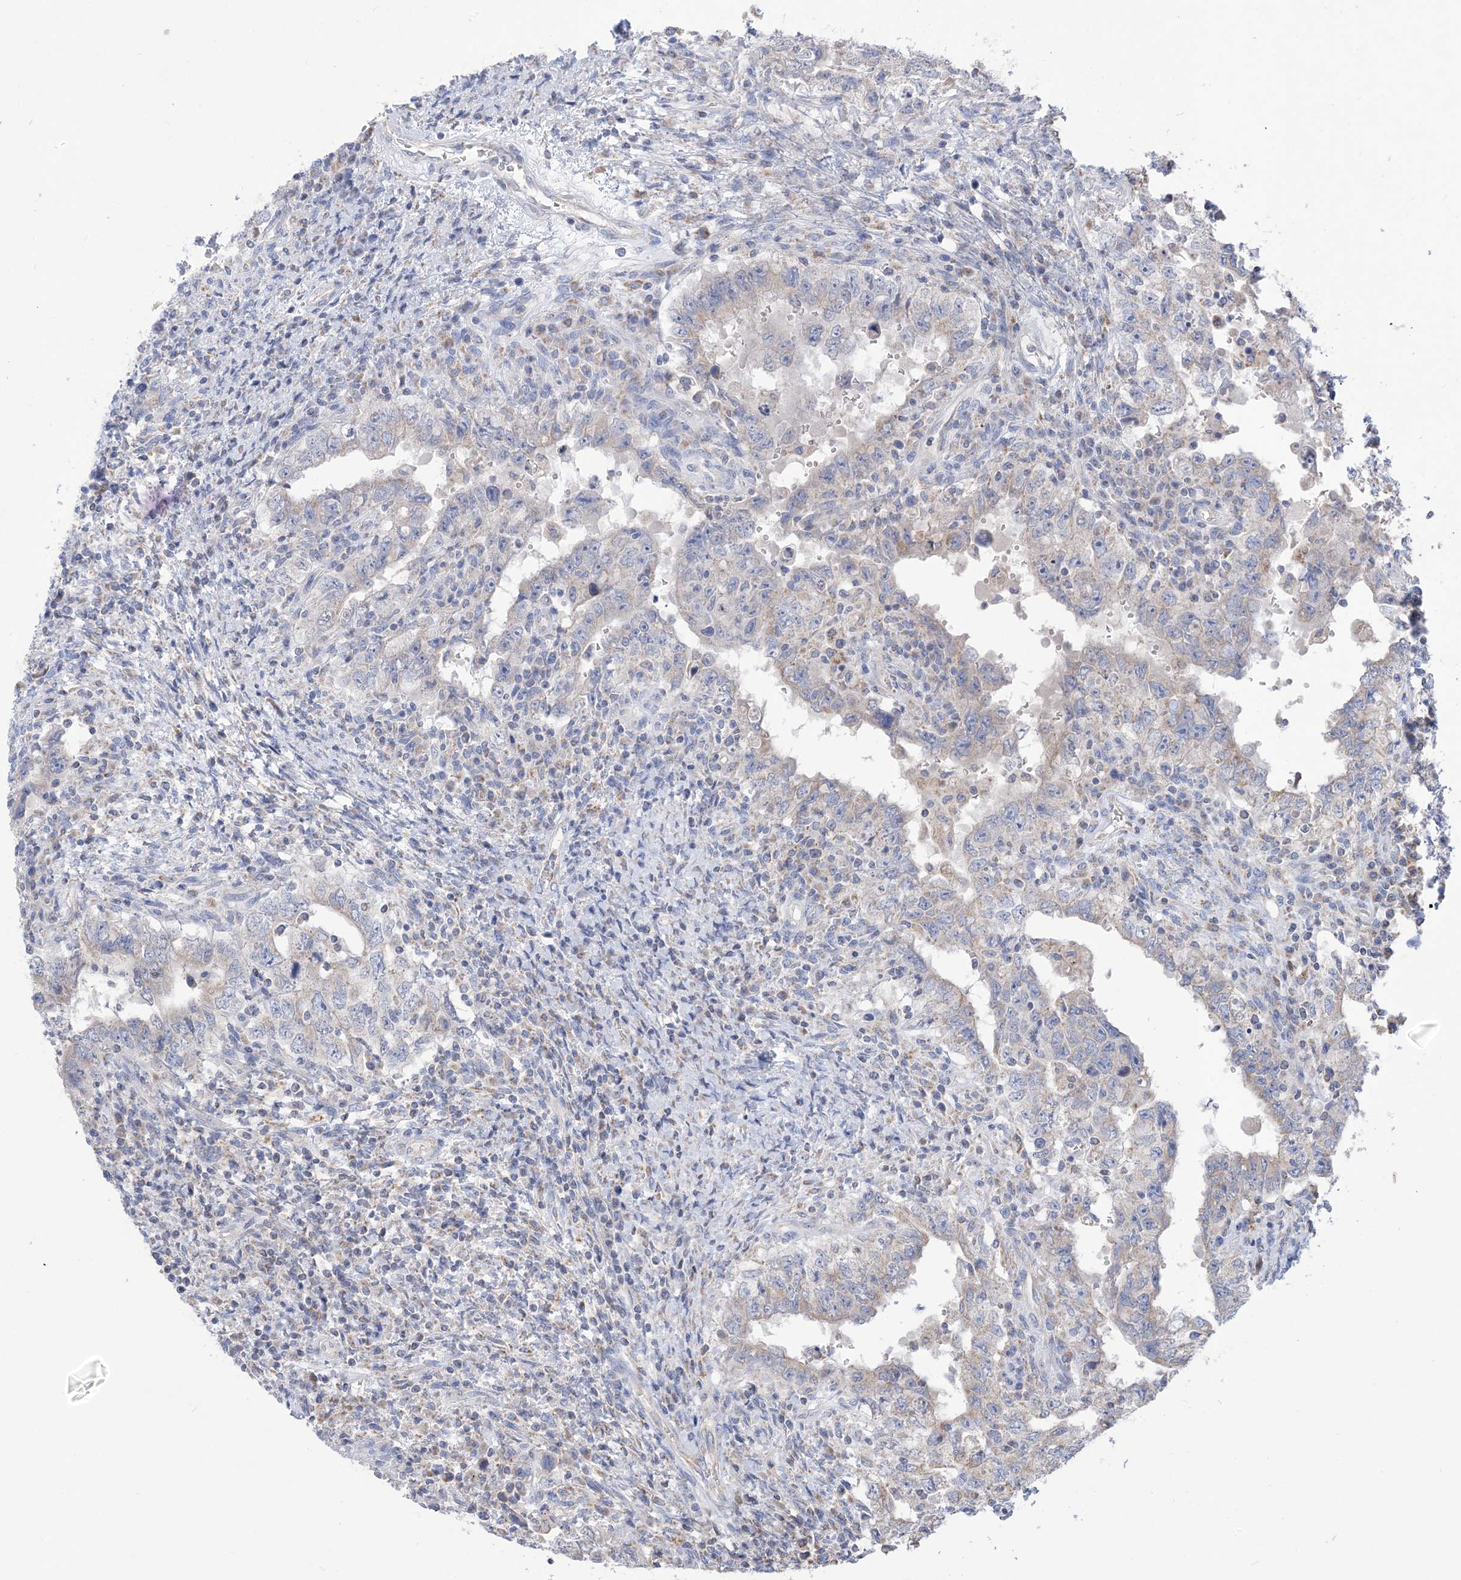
{"staining": {"intensity": "weak", "quantity": "<25%", "location": "cytoplasmic/membranous"}, "tissue": "testis cancer", "cell_type": "Tumor cells", "image_type": "cancer", "snomed": [{"axis": "morphology", "description": "Carcinoma, Embryonal, NOS"}, {"axis": "topography", "description": "Testis"}], "caption": "A histopathology image of testis cancer (embryonal carcinoma) stained for a protein demonstrates no brown staining in tumor cells. Brightfield microscopy of immunohistochemistry stained with DAB (3,3'-diaminobenzidine) (brown) and hematoxylin (blue), captured at high magnification.", "gene": "CLEC16A", "patient": {"sex": "male", "age": 26}}